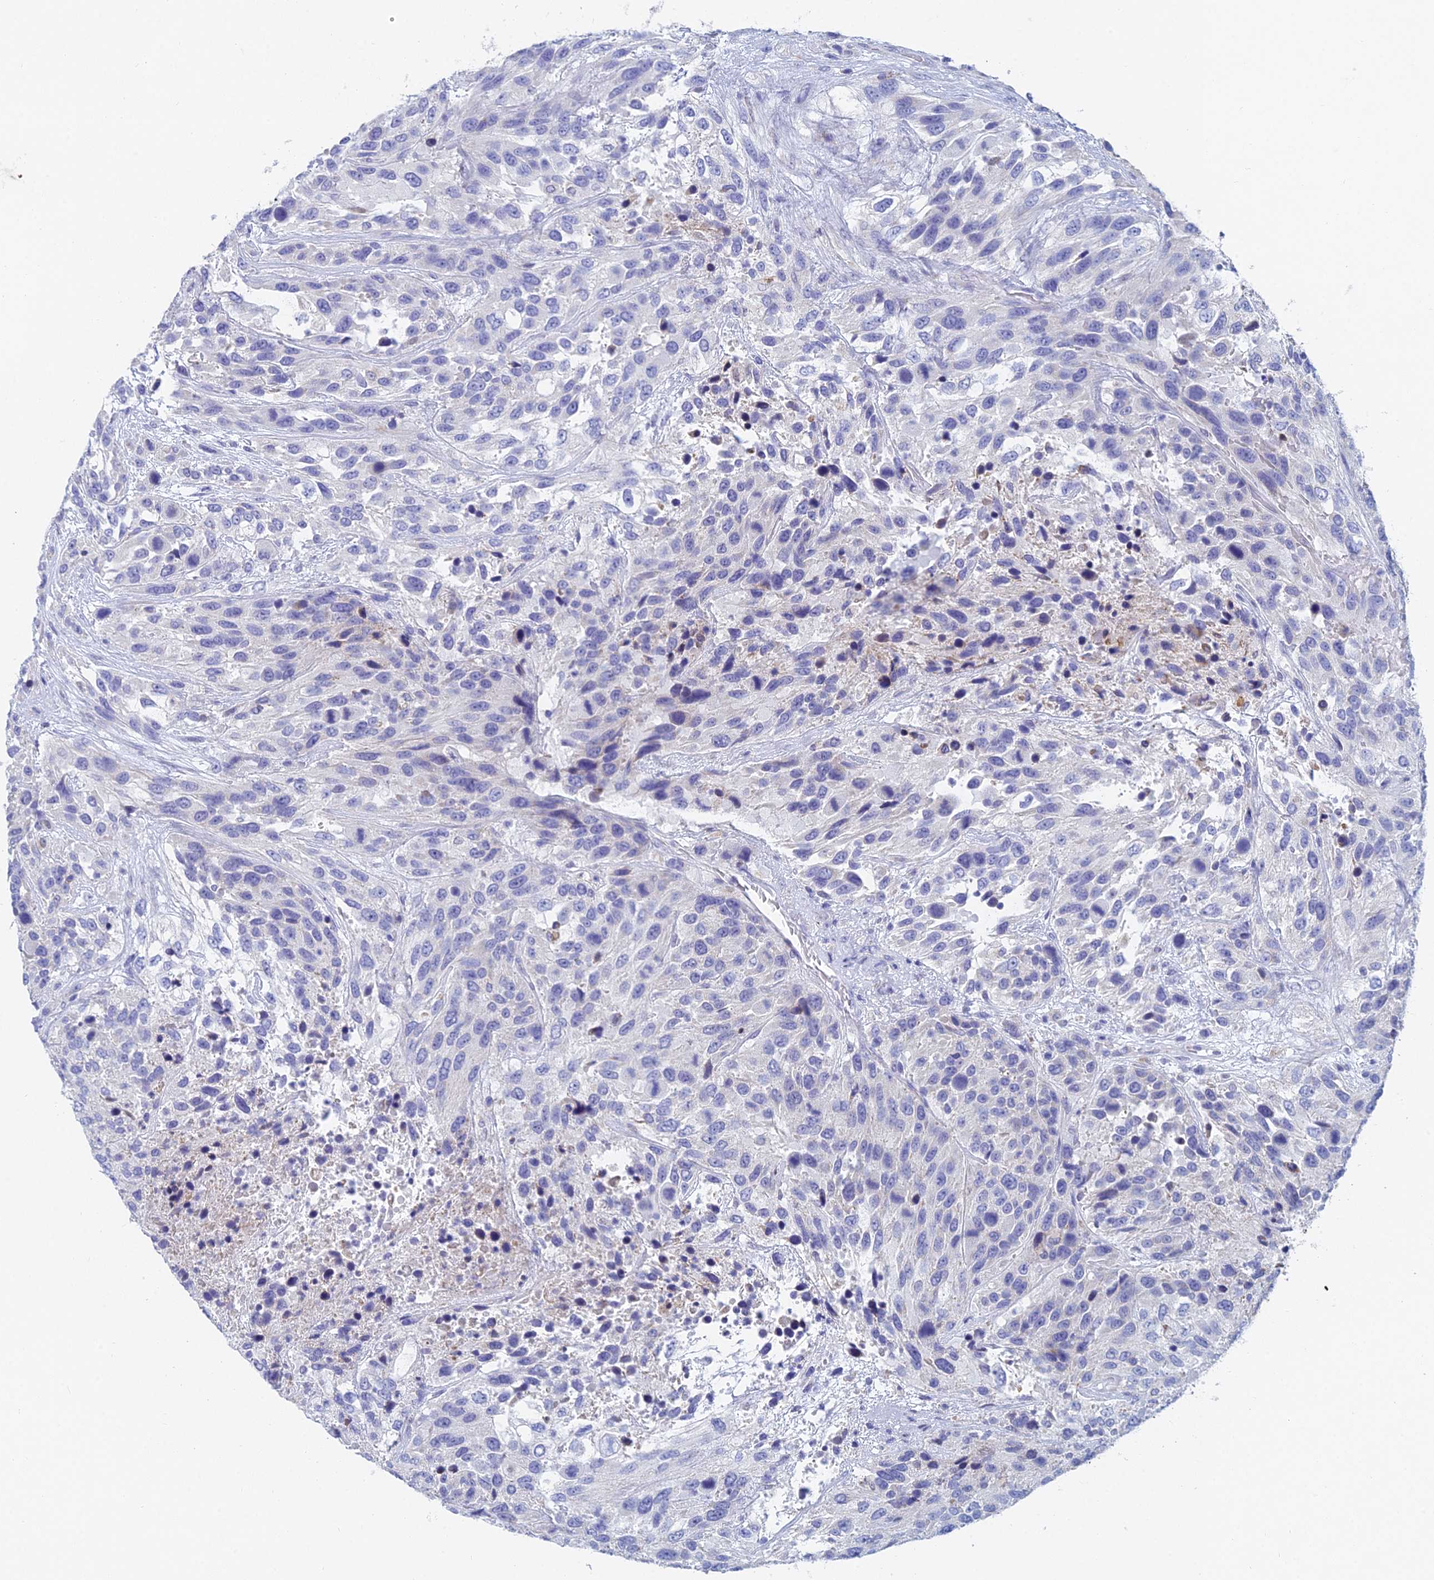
{"staining": {"intensity": "negative", "quantity": "none", "location": "none"}, "tissue": "urothelial cancer", "cell_type": "Tumor cells", "image_type": "cancer", "snomed": [{"axis": "morphology", "description": "Urothelial carcinoma, High grade"}, {"axis": "topography", "description": "Urinary bladder"}], "caption": "This is a histopathology image of IHC staining of urothelial cancer, which shows no positivity in tumor cells.", "gene": "ACSM1", "patient": {"sex": "female", "age": 70}}